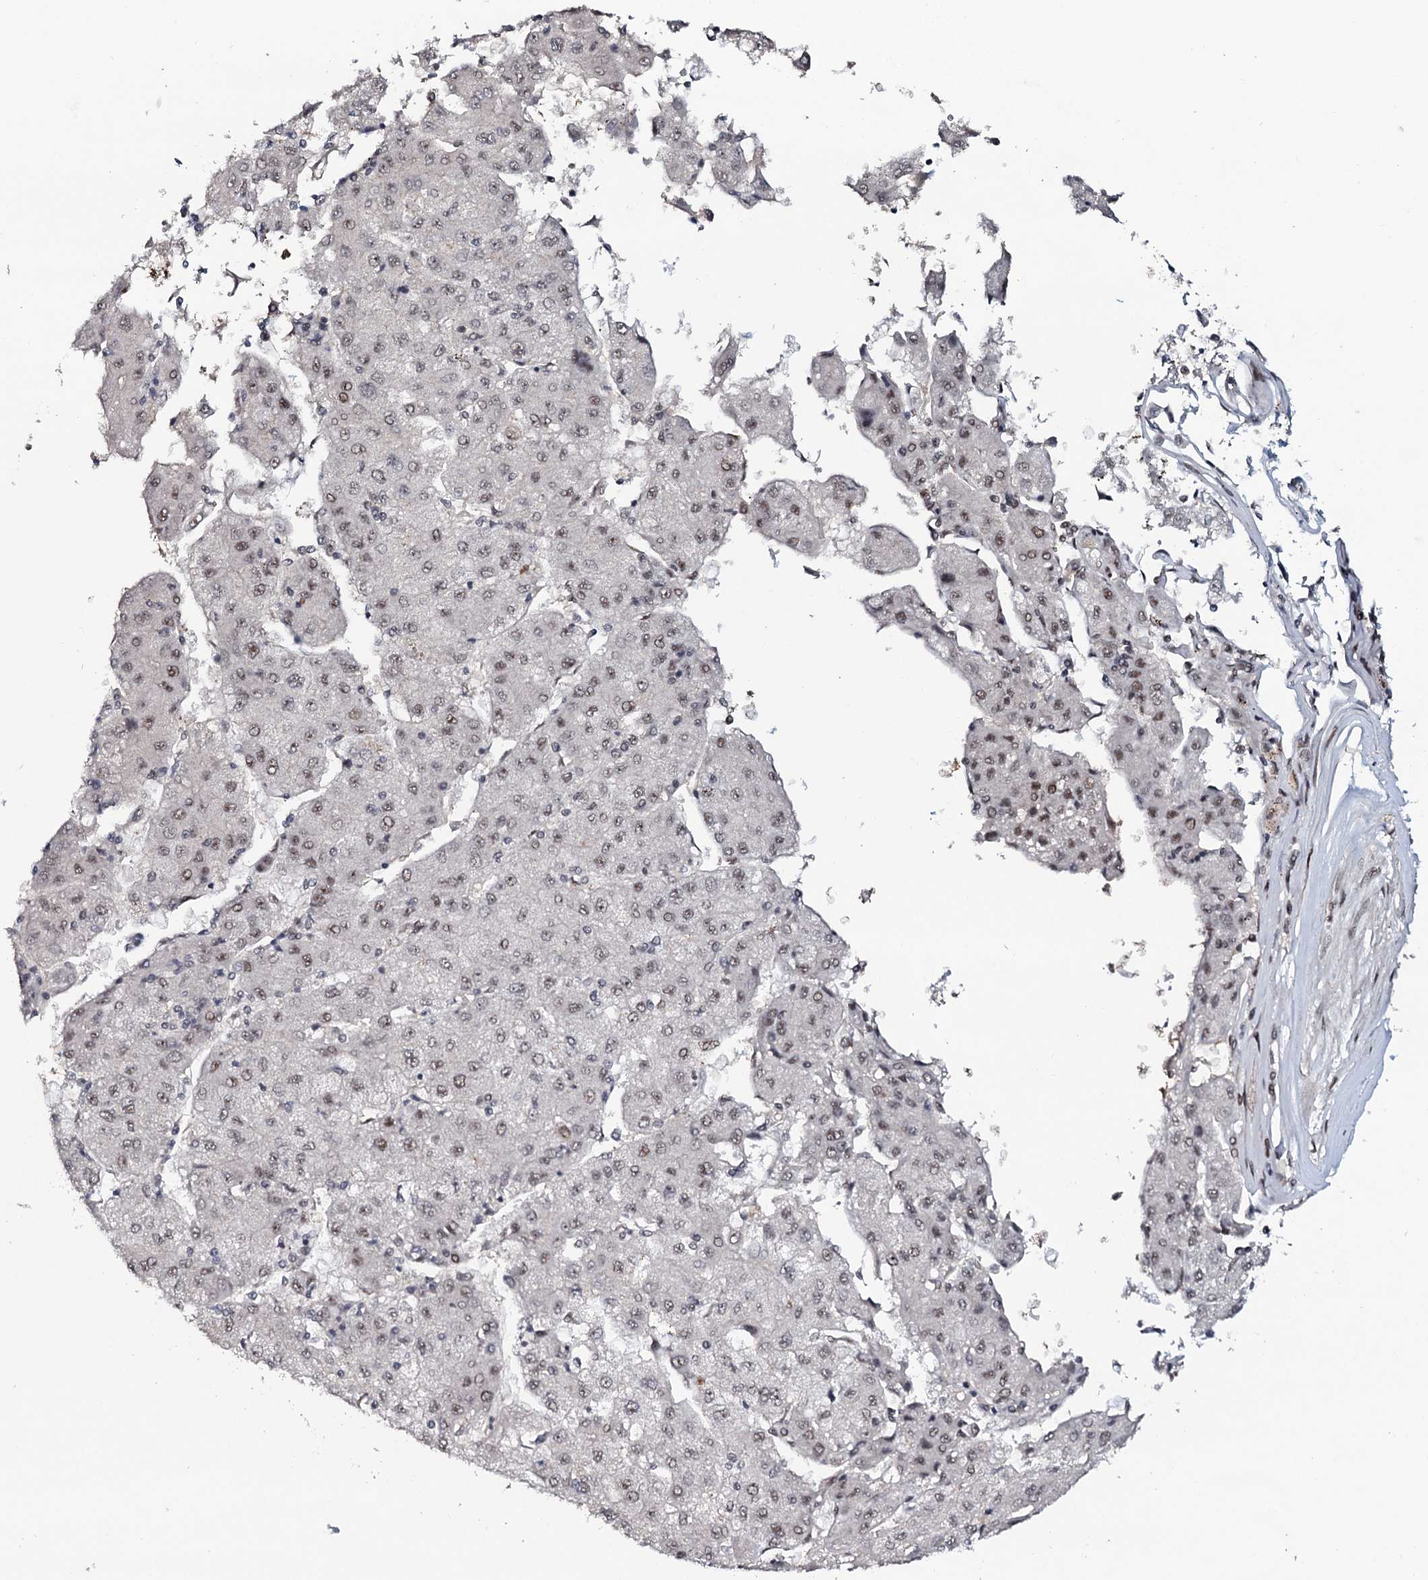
{"staining": {"intensity": "weak", "quantity": "25%-75%", "location": "nuclear"}, "tissue": "liver cancer", "cell_type": "Tumor cells", "image_type": "cancer", "snomed": [{"axis": "morphology", "description": "Carcinoma, Hepatocellular, NOS"}, {"axis": "topography", "description": "Liver"}], "caption": "Weak nuclear protein staining is appreciated in approximately 25%-75% of tumor cells in hepatocellular carcinoma (liver).", "gene": "PRPF18", "patient": {"sex": "male", "age": 72}}